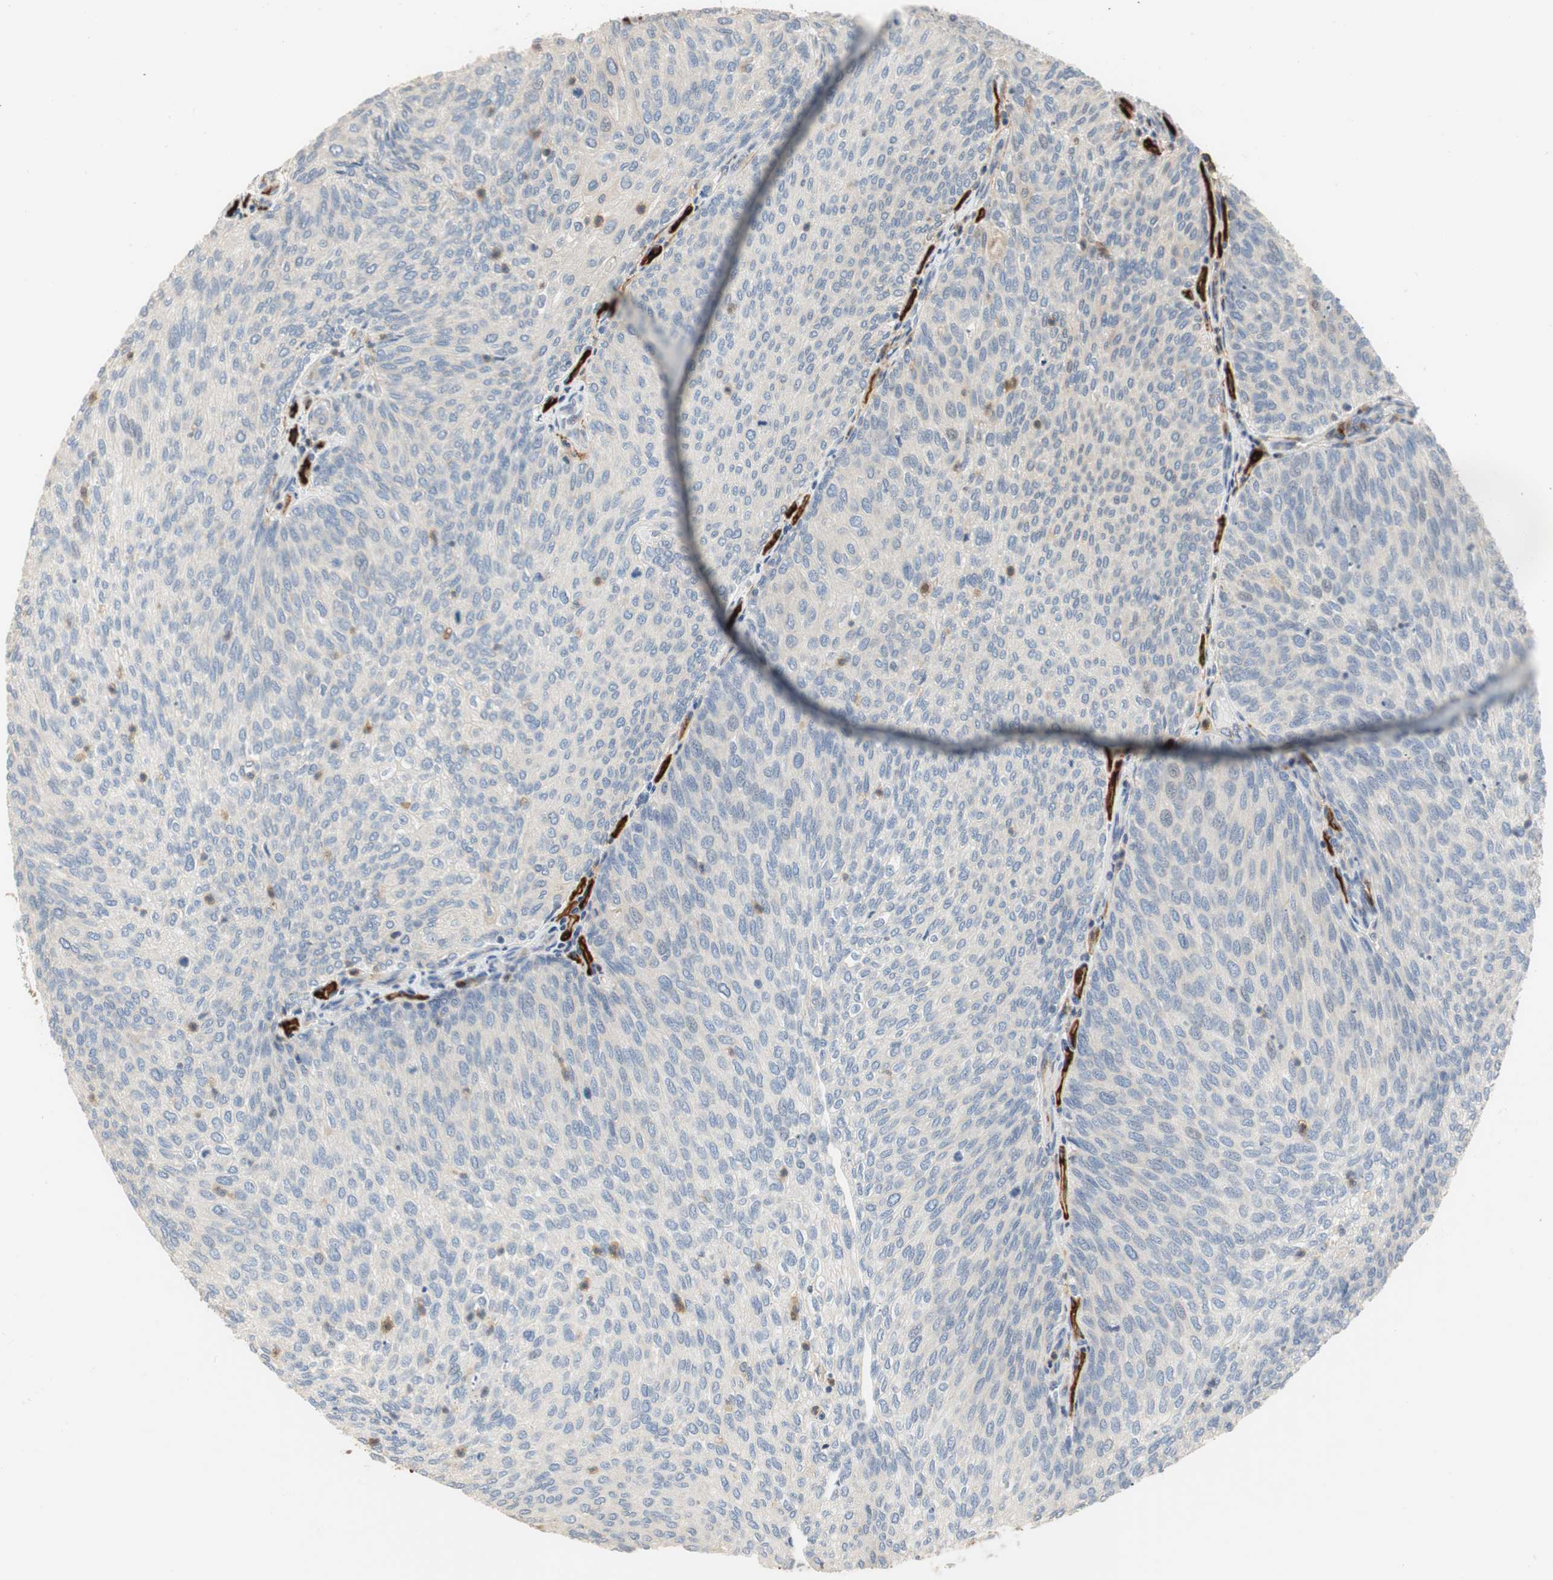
{"staining": {"intensity": "negative", "quantity": "none", "location": "none"}, "tissue": "urothelial cancer", "cell_type": "Tumor cells", "image_type": "cancer", "snomed": [{"axis": "morphology", "description": "Urothelial carcinoma, Low grade"}, {"axis": "topography", "description": "Urinary bladder"}], "caption": "This is an immunohistochemistry (IHC) histopathology image of human urothelial carcinoma (low-grade). There is no expression in tumor cells.", "gene": "ALPL", "patient": {"sex": "female", "age": 79}}